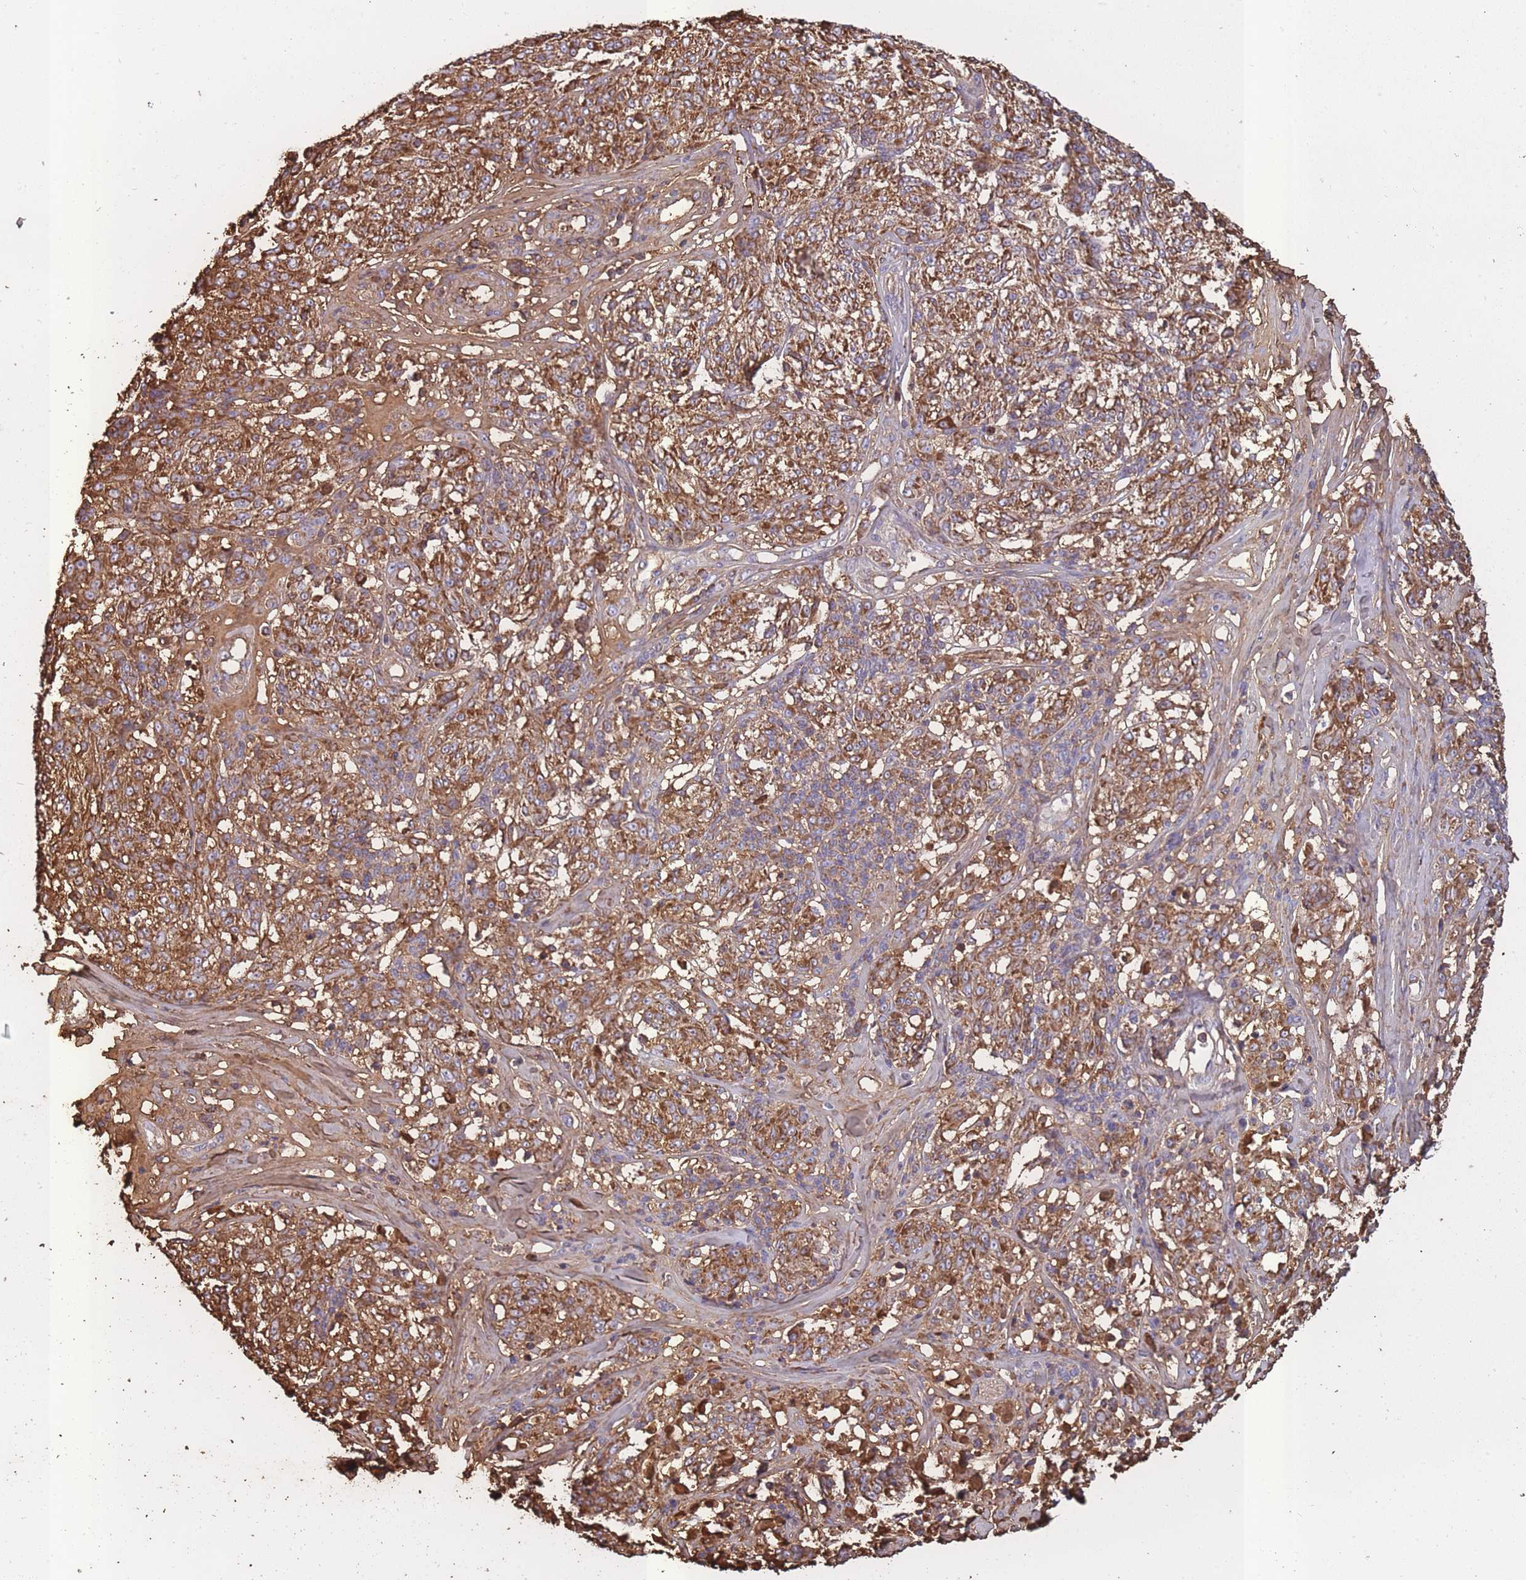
{"staining": {"intensity": "moderate", "quantity": ">75%", "location": "cytoplasmic/membranous"}, "tissue": "melanoma", "cell_type": "Tumor cells", "image_type": "cancer", "snomed": [{"axis": "morphology", "description": "Malignant melanoma, NOS"}, {"axis": "topography", "description": "Skin"}], "caption": "Malignant melanoma stained with a brown dye displays moderate cytoplasmic/membranous positive expression in approximately >75% of tumor cells.", "gene": "KAT2A", "patient": {"sex": "female", "age": 63}}